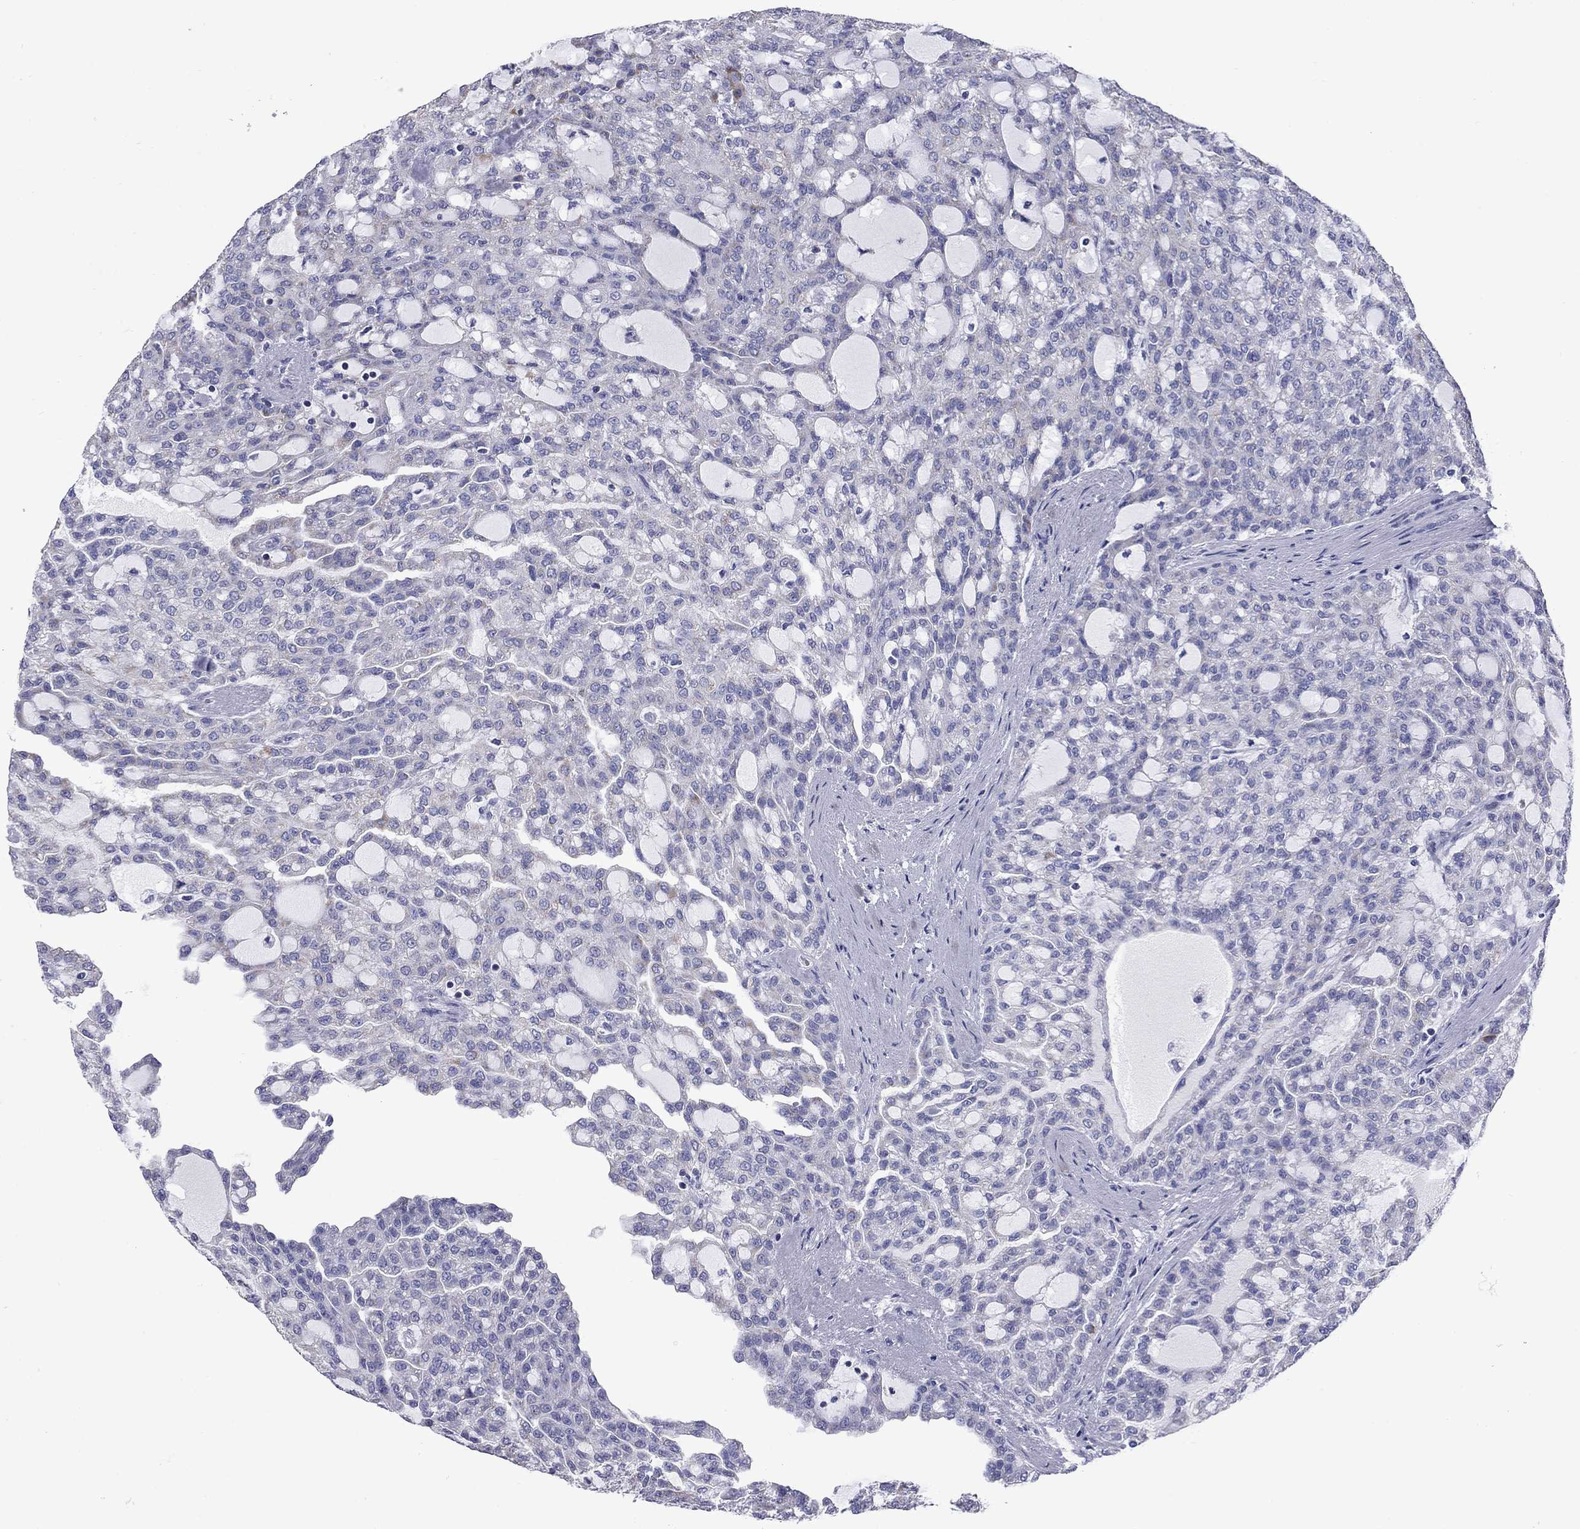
{"staining": {"intensity": "negative", "quantity": "none", "location": "none"}, "tissue": "renal cancer", "cell_type": "Tumor cells", "image_type": "cancer", "snomed": [{"axis": "morphology", "description": "Adenocarcinoma, NOS"}, {"axis": "topography", "description": "Kidney"}], "caption": "Immunohistochemistry (IHC) photomicrograph of human adenocarcinoma (renal) stained for a protein (brown), which exhibits no expression in tumor cells.", "gene": "ACADSB", "patient": {"sex": "male", "age": 63}}